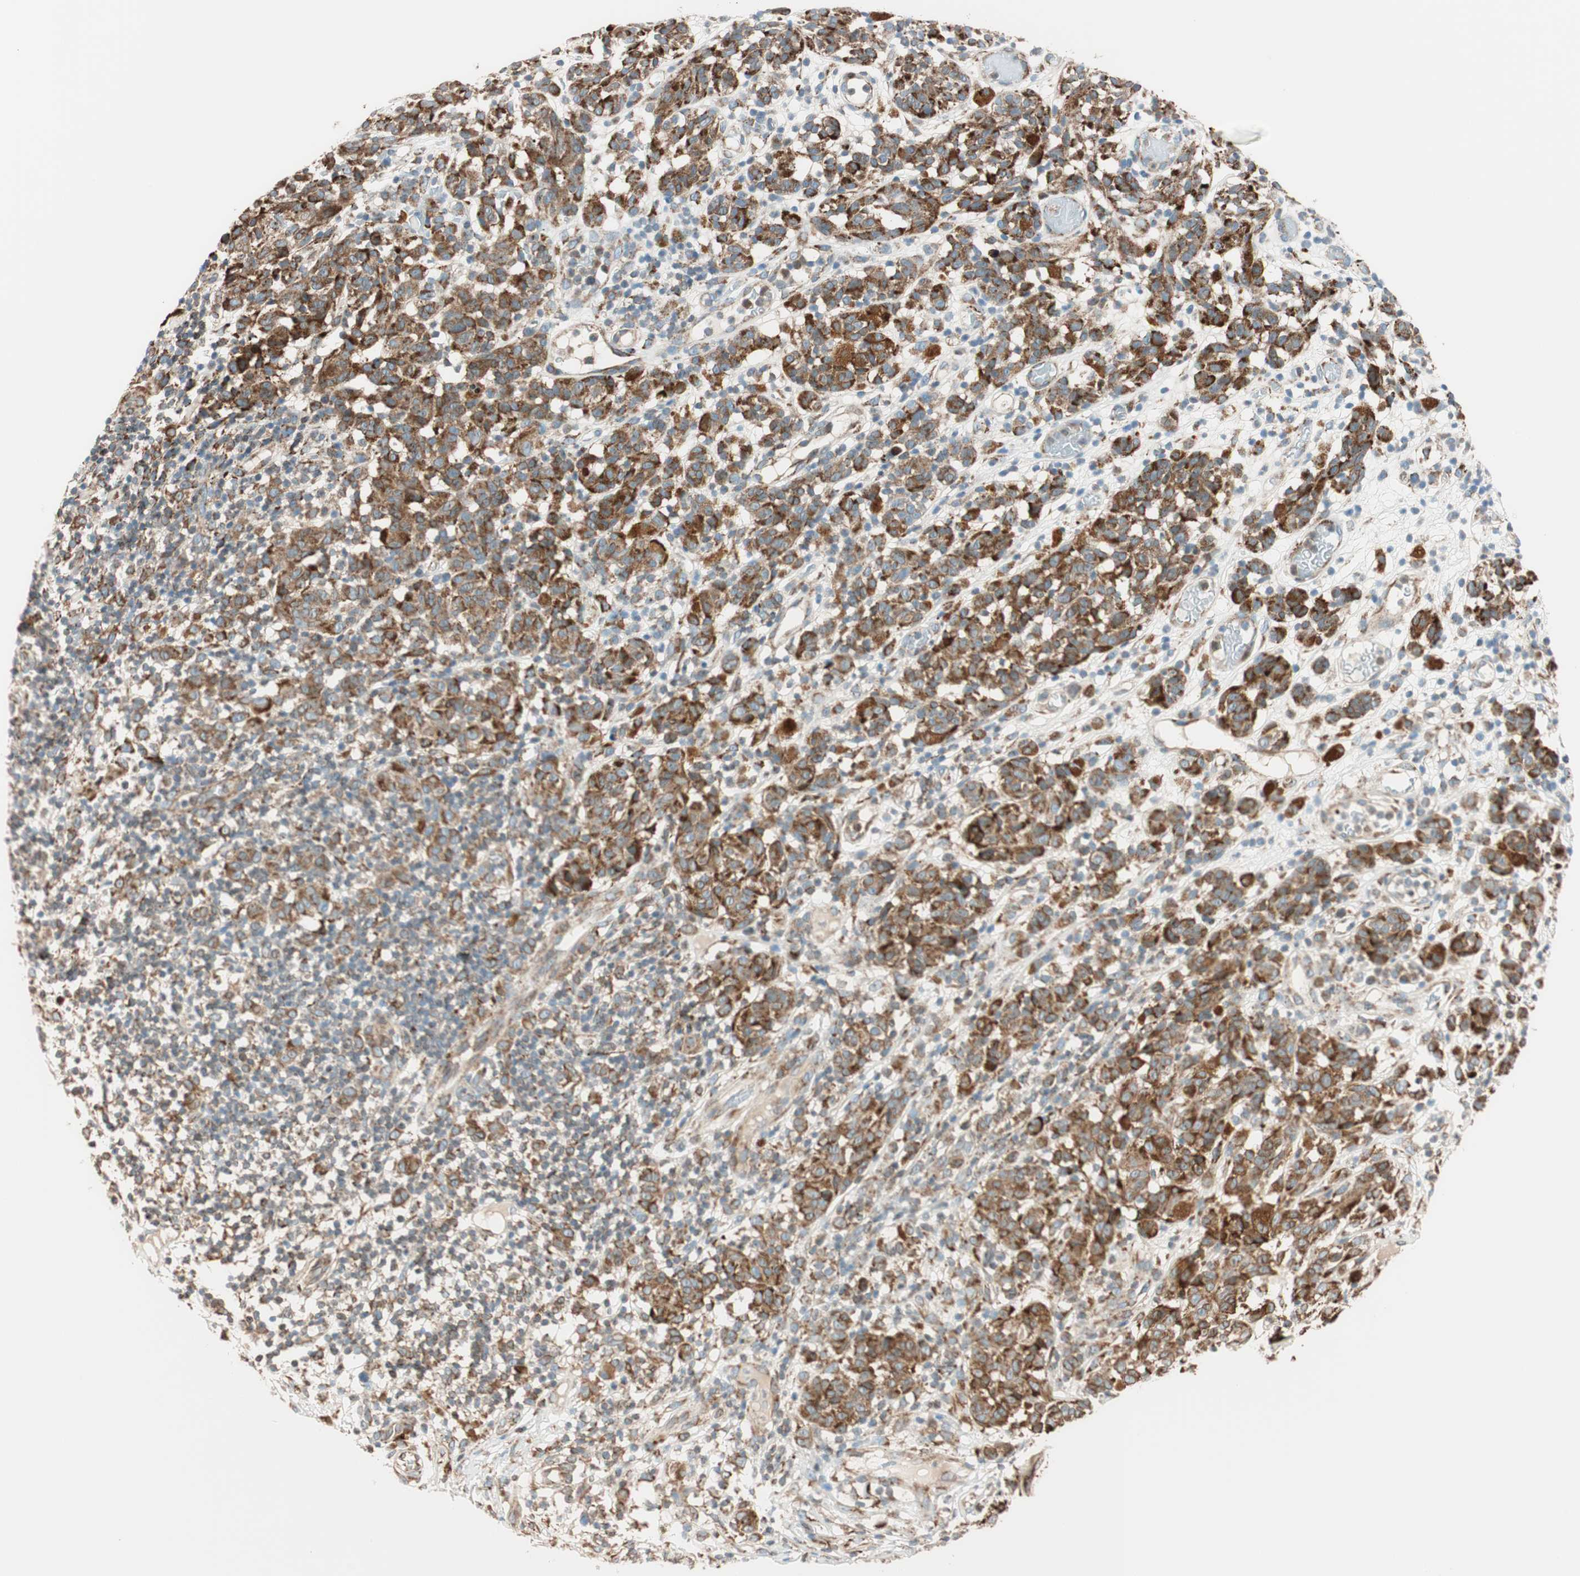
{"staining": {"intensity": "strong", "quantity": ">75%", "location": "cytoplasmic/membranous"}, "tissue": "melanoma", "cell_type": "Tumor cells", "image_type": "cancer", "snomed": [{"axis": "morphology", "description": "Malignant melanoma, NOS"}, {"axis": "topography", "description": "Skin"}], "caption": "Strong cytoplasmic/membranous protein expression is seen in about >75% of tumor cells in melanoma. The staining was performed using DAB, with brown indicating positive protein expression. Nuclei are stained blue with hematoxylin.", "gene": "PRKCSH", "patient": {"sex": "female", "age": 46}}